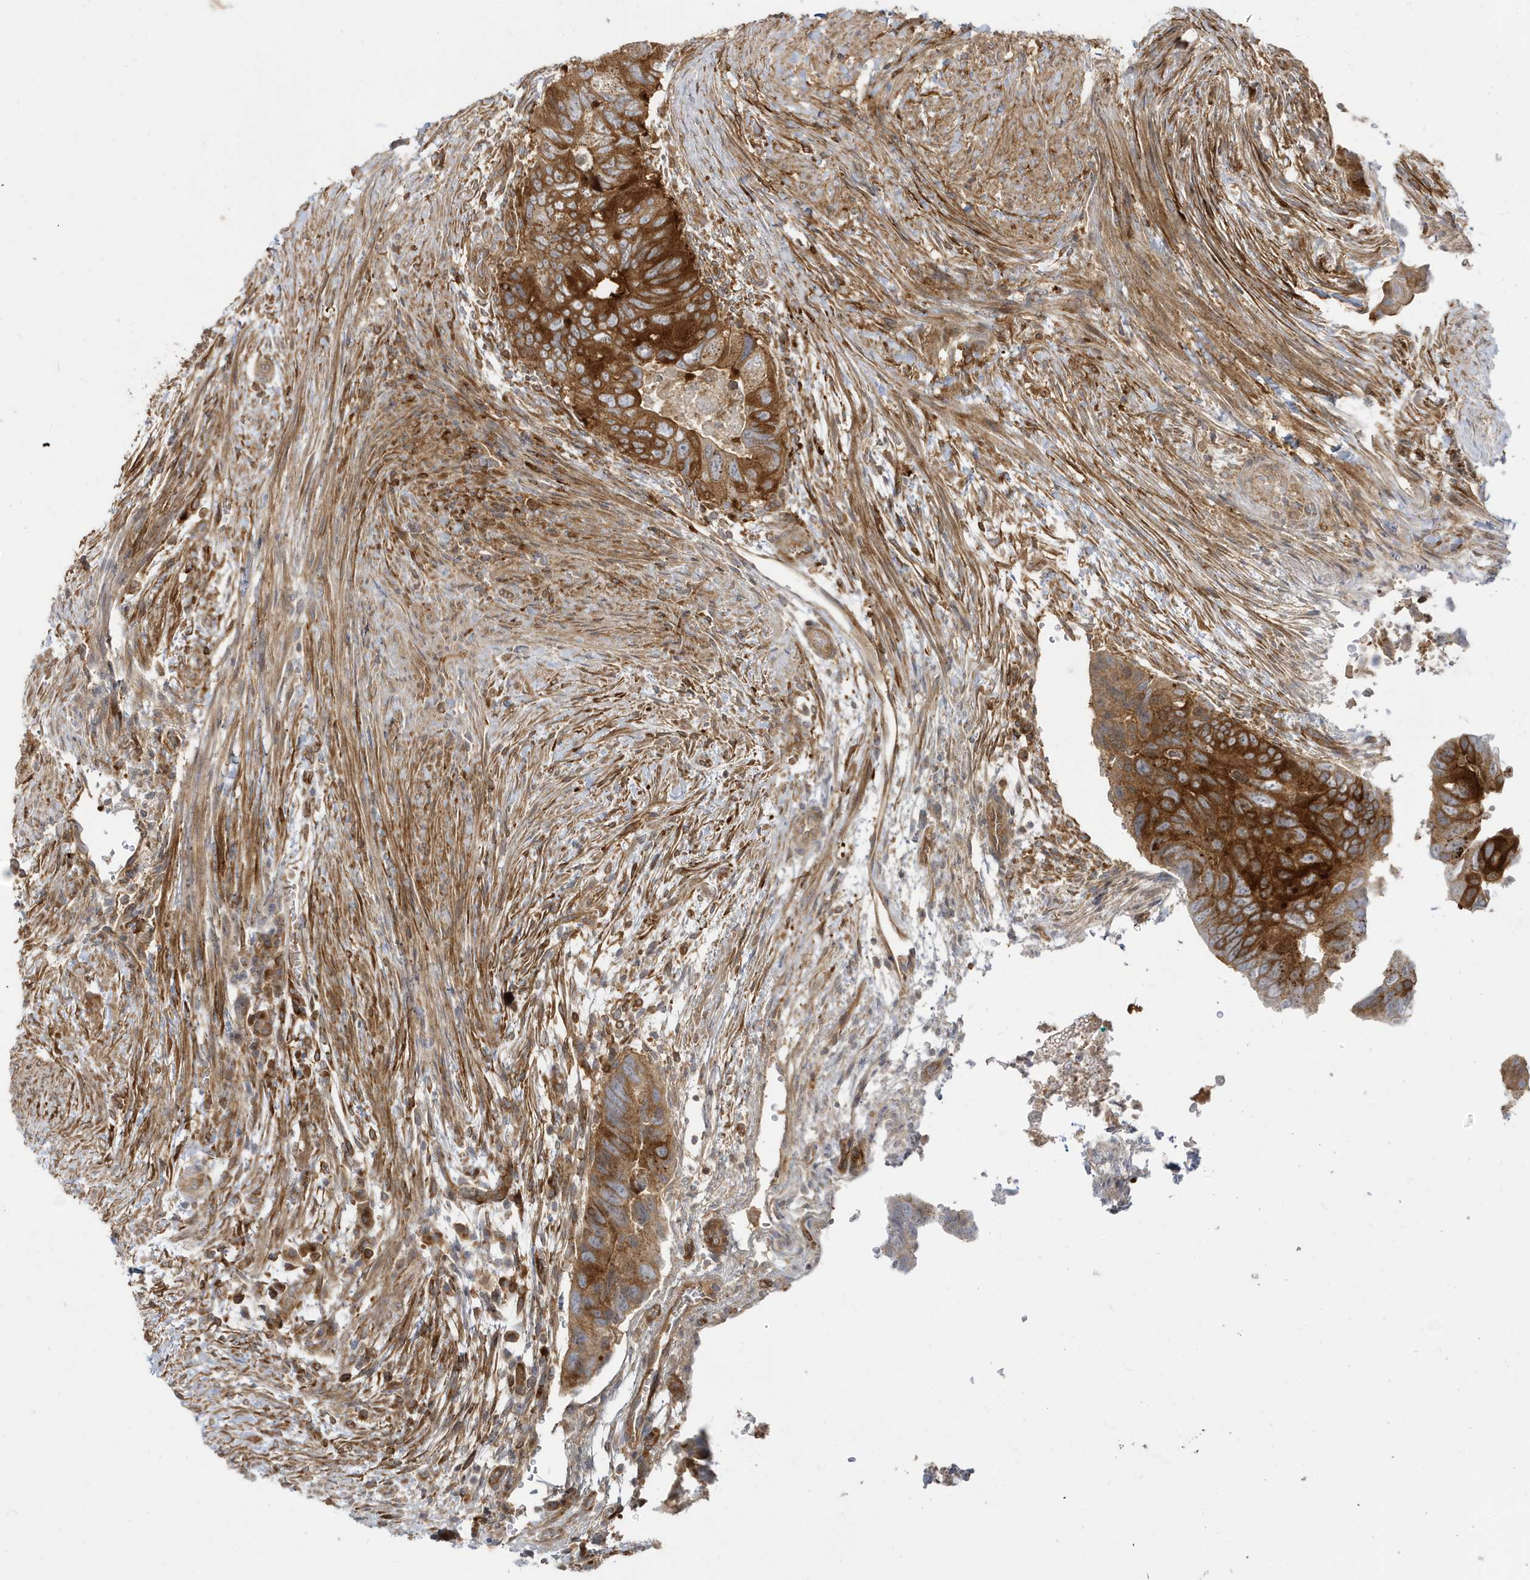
{"staining": {"intensity": "strong", "quantity": ">75%", "location": "cytoplasmic/membranous"}, "tissue": "colorectal cancer", "cell_type": "Tumor cells", "image_type": "cancer", "snomed": [{"axis": "morphology", "description": "Adenocarcinoma, NOS"}, {"axis": "topography", "description": "Rectum"}], "caption": "Immunohistochemistry (IHC) histopathology image of neoplastic tissue: colorectal cancer (adenocarcinoma) stained using IHC demonstrates high levels of strong protein expression localized specifically in the cytoplasmic/membranous of tumor cells, appearing as a cytoplasmic/membranous brown color.", "gene": "STAM", "patient": {"sex": "male", "age": 63}}